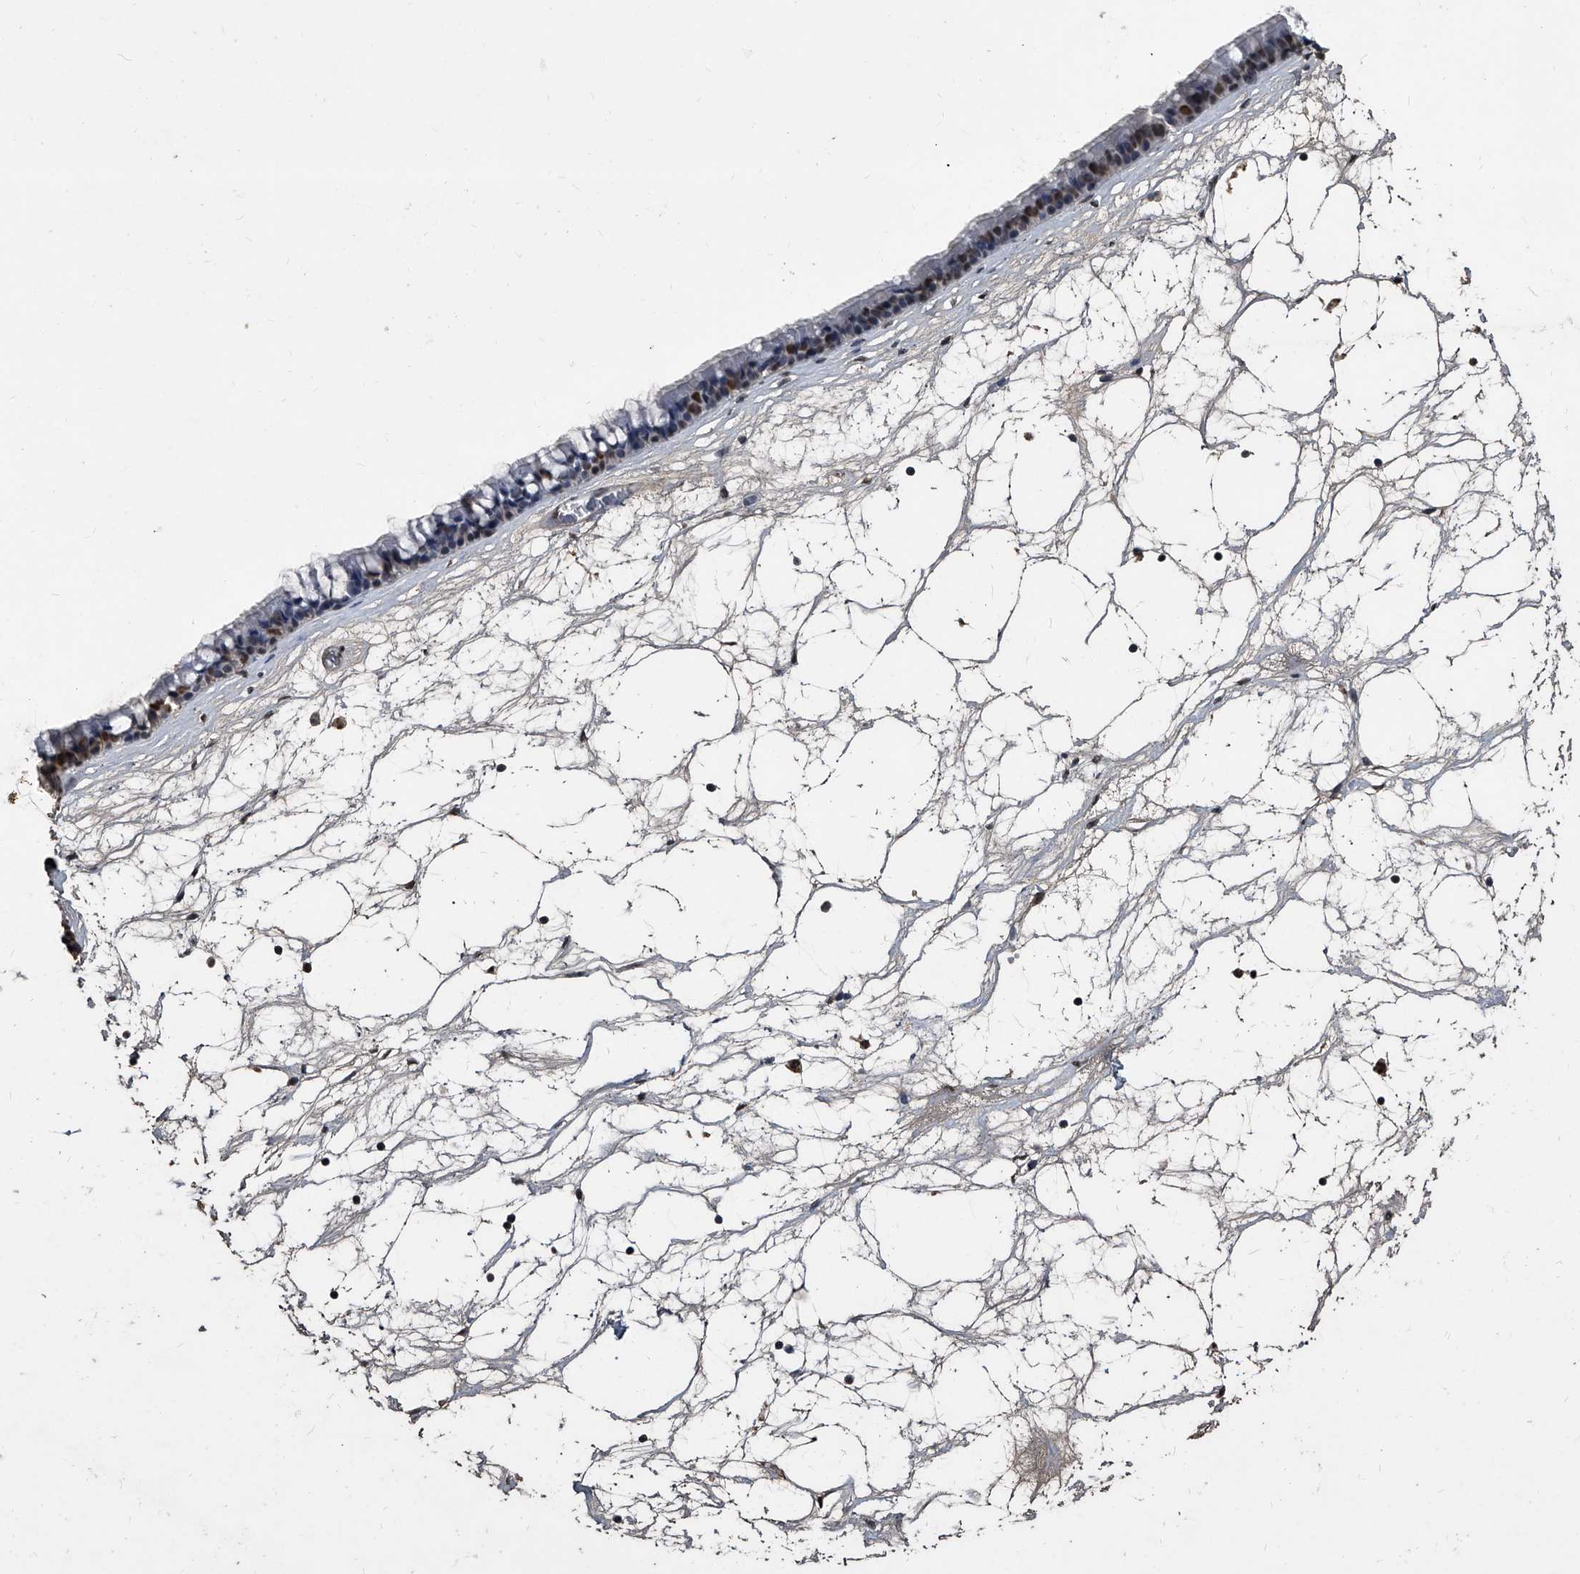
{"staining": {"intensity": "moderate", "quantity": "25%-75%", "location": "nuclear"}, "tissue": "nasopharynx", "cell_type": "Respiratory epithelial cells", "image_type": "normal", "snomed": [{"axis": "morphology", "description": "Normal tissue, NOS"}, {"axis": "topography", "description": "Nasopharynx"}], "caption": "Approximately 25%-75% of respiratory epithelial cells in benign nasopharynx demonstrate moderate nuclear protein staining as visualized by brown immunohistochemical staining.", "gene": "MATR3", "patient": {"sex": "male", "age": 64}}